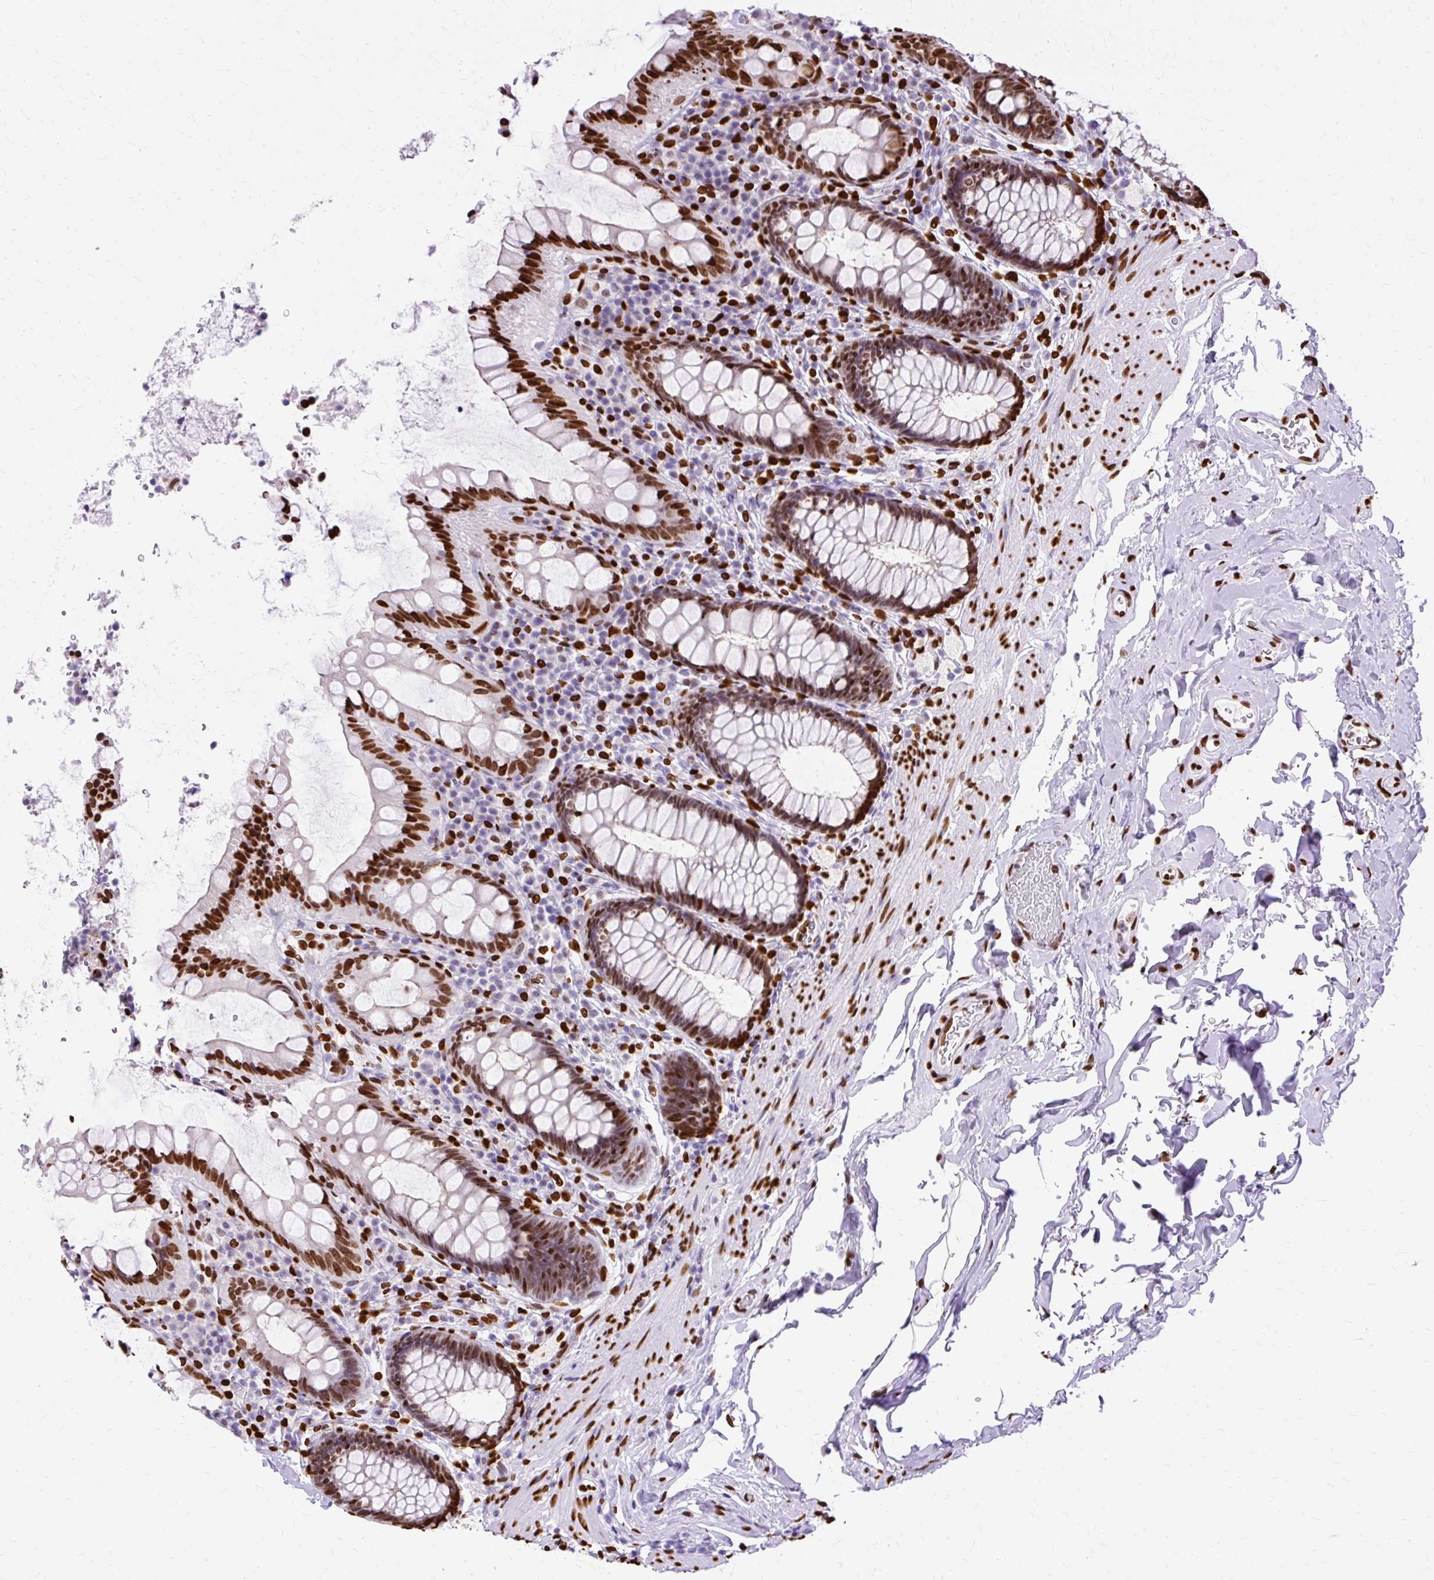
{"staining": {"intensity": "strong", "quantity": ">75%", "location": "nuclear"}, "tissue": "rectum", "cell_type": "Glandular cells", "image_type": "normal", "snomed": [{"axis": "morphology", "description": "Normal tissue, NOS"}, {"axis": "topography", "description": "Rectum"}], "caption": "Brown immunohistochemical staining in unremarkable human rectum exhibits strong nuclear expression in about >75% of glandular cells. Nuclei are stained in blue.", "gene": "TMEM184C", "patient": {"sex": "female", "age": 69}}